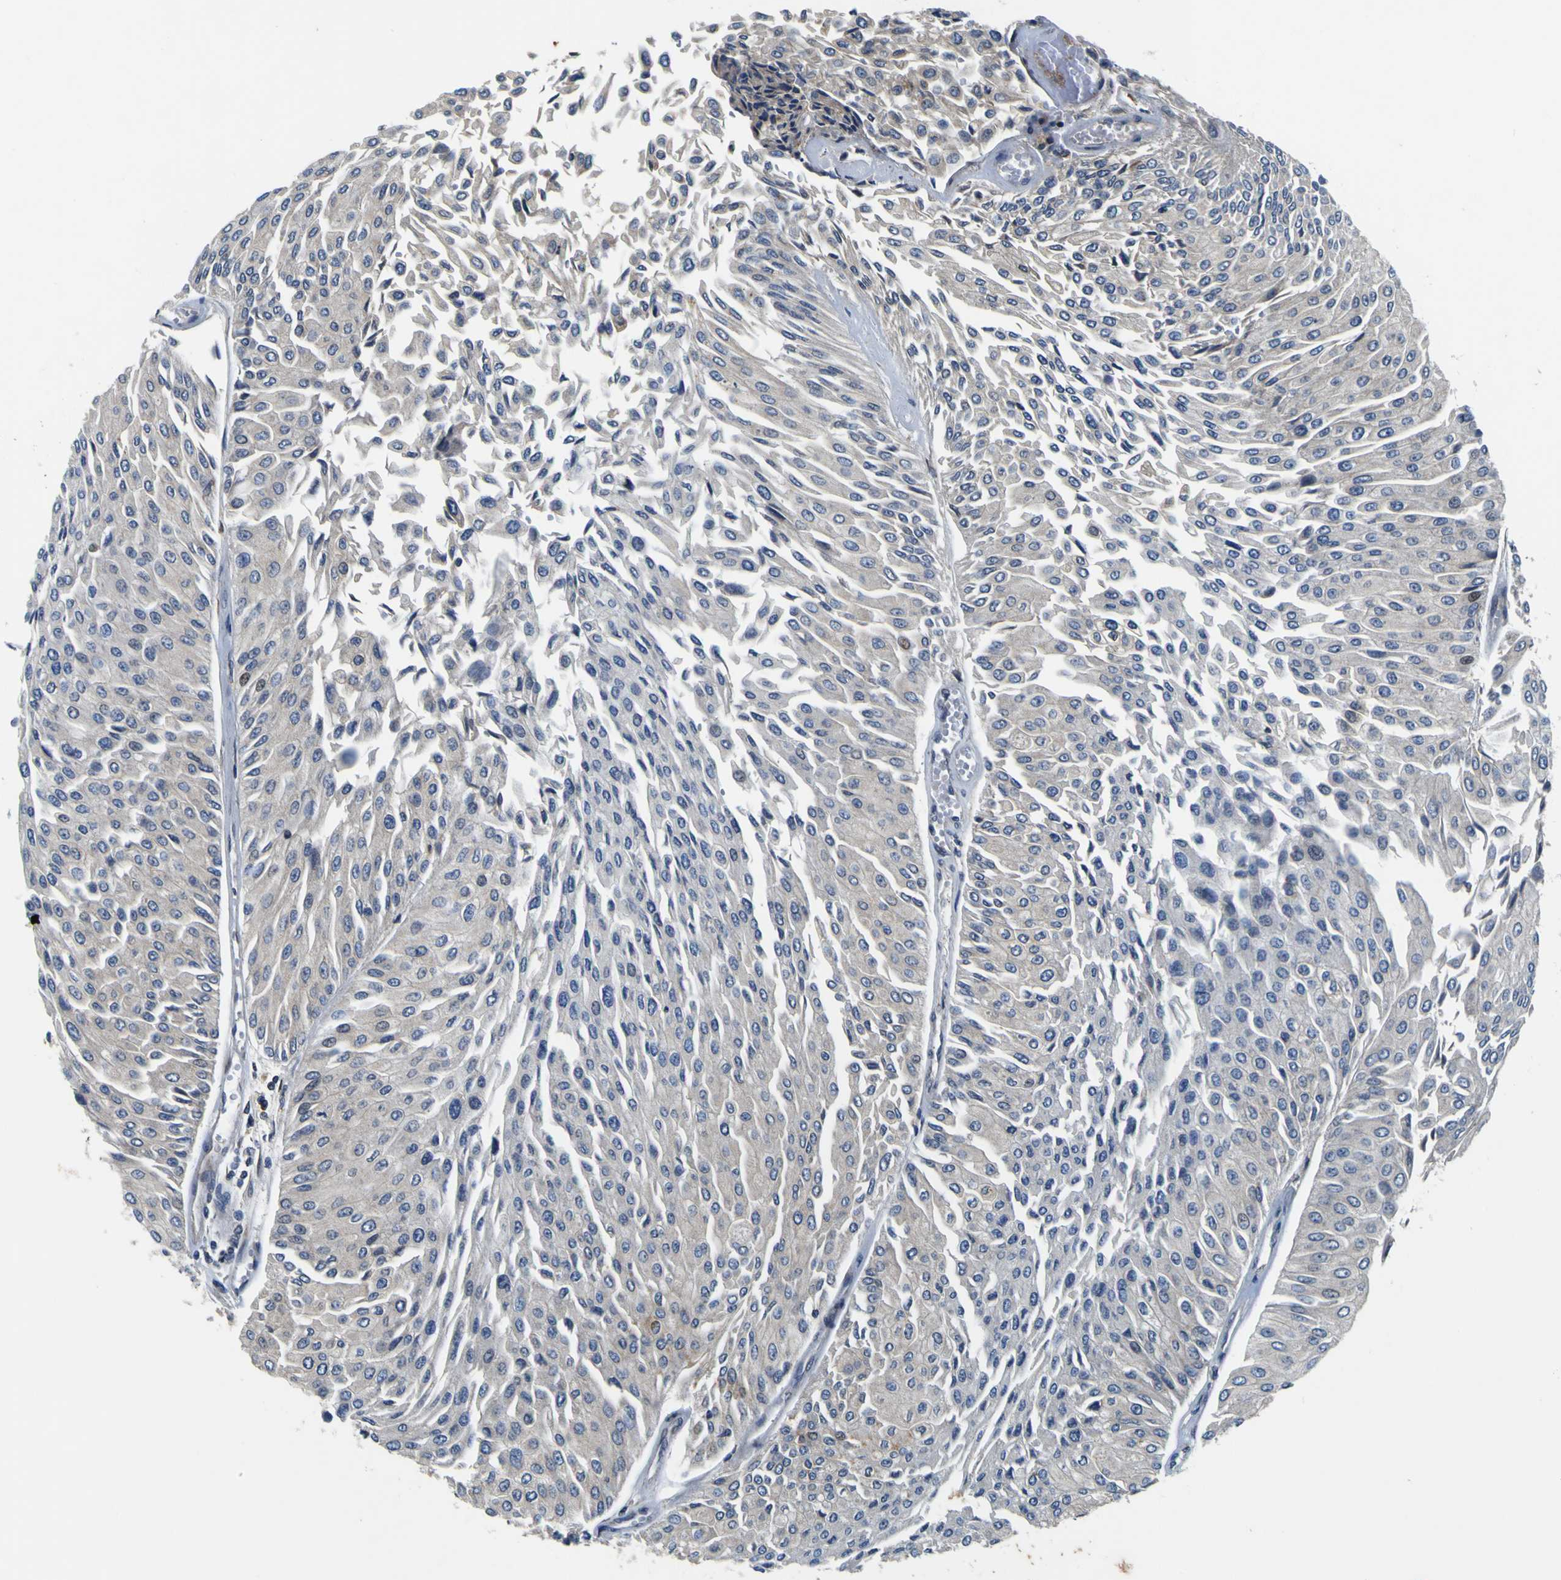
{"staining": {"intensity": "negative", "quantity": "none", "location": "none"}, "tissue": "urothelial cancer", "cell_type": "Tumor cells", "image_type": "cancer", "snomed": [{"axis": "morphology", "description": "Urothelial carcinoma, Low grade"}, {"axis": "topography", "description": "Urinary bladder"}], "caption": "A histopathology image of human urothelial cancer is negative for staining in tumor cells. The staining is performed using DAB (3,3'-diaminobenzidine) brown chromogen with nuclei counter-stained in using hematoxylin.", "gene": "EPHB4", "patient": {"sex": "male", "age": 67}}